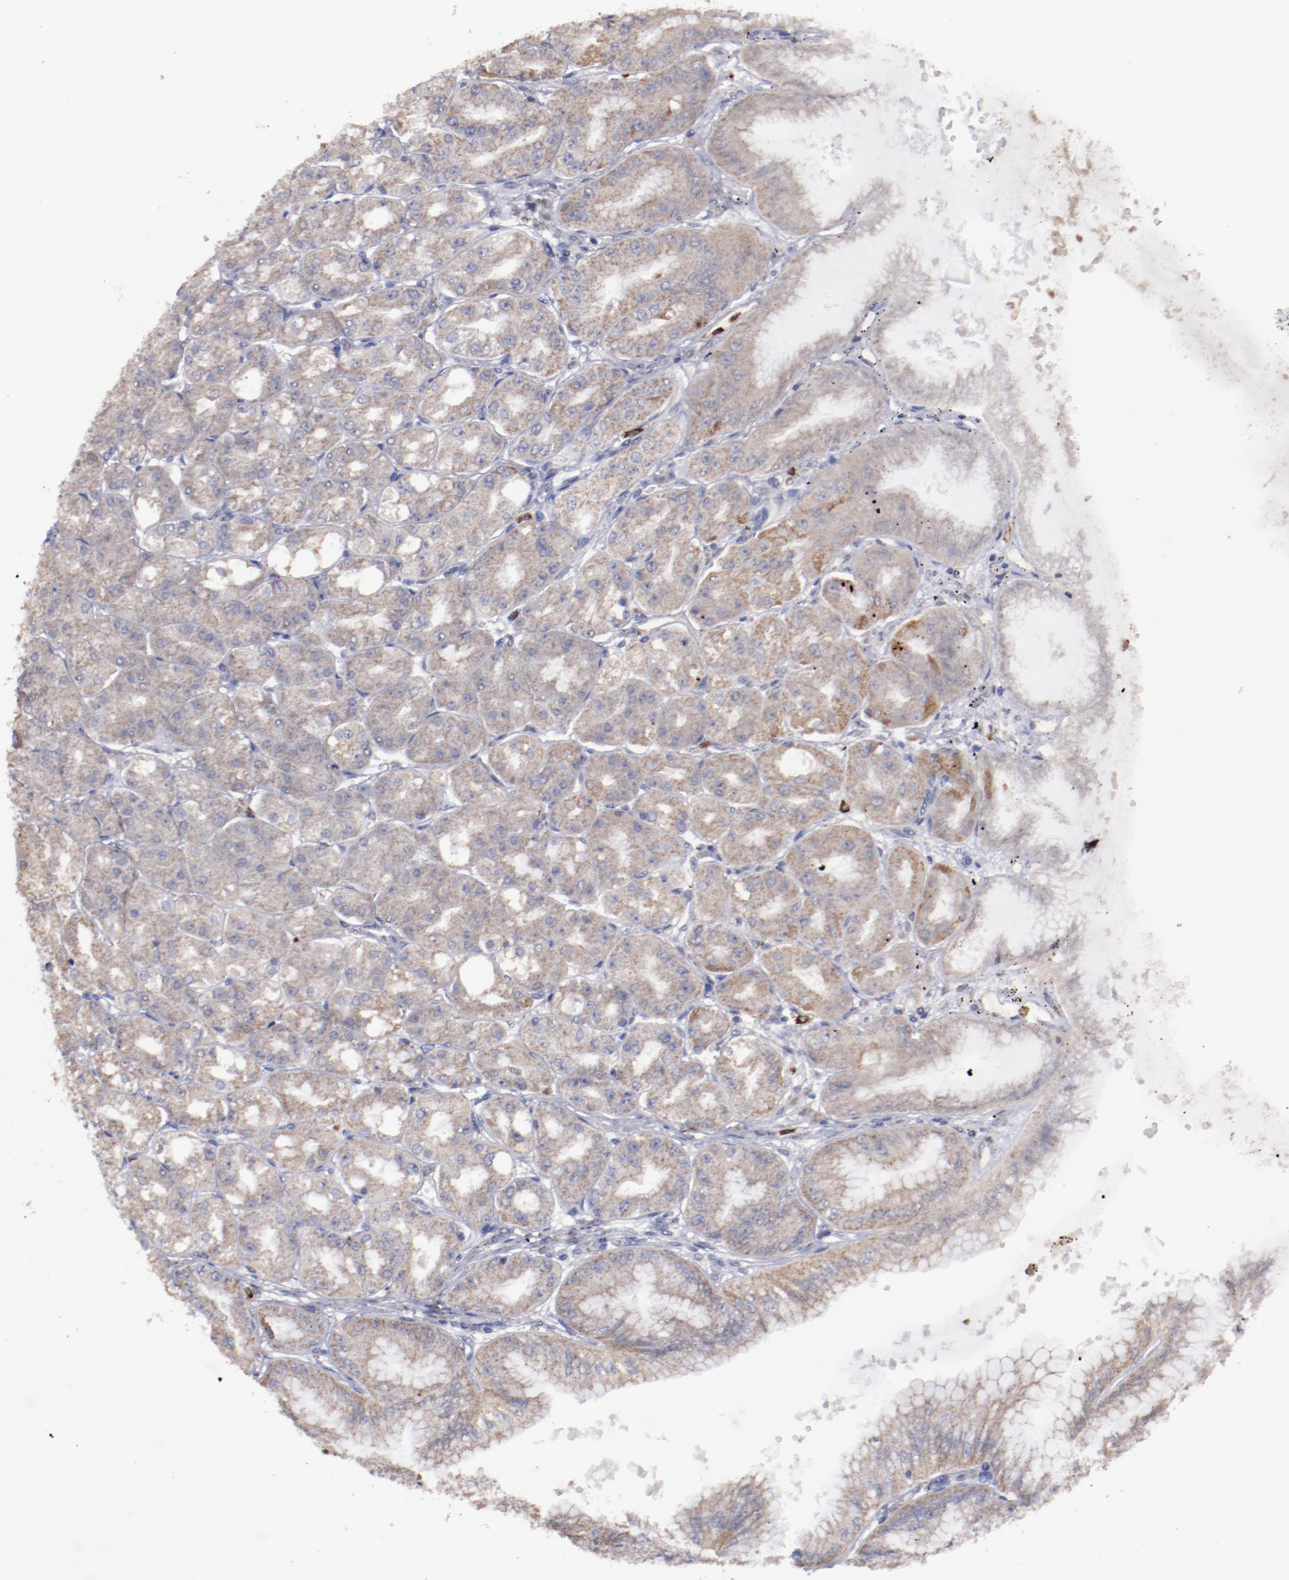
{"staining": {"intensity": "weak", "quantity": ">75%", "location": "cytoplasmic/membranous"}, "tissue": "stomach", "cell_type": "Glandular cells", "image_type": "normal", "snomed": [{"axis": "morphology", "description": "Normal tissue, NOS"}, {"axis": "topography", "description": "Stomach, lower"}], "caption": "Immunohistochemistry (DAB (3,3'-diaminobenzidine)) staining of unremarkable stomach reveals weak cytoplasmic/membranous protein staining in approximately >75% of glandular cells. The protein is shown in brown color, while the nuclei are stained blue.", "gene": "FGR", "patient": {"sex": "male", "age": 71}}